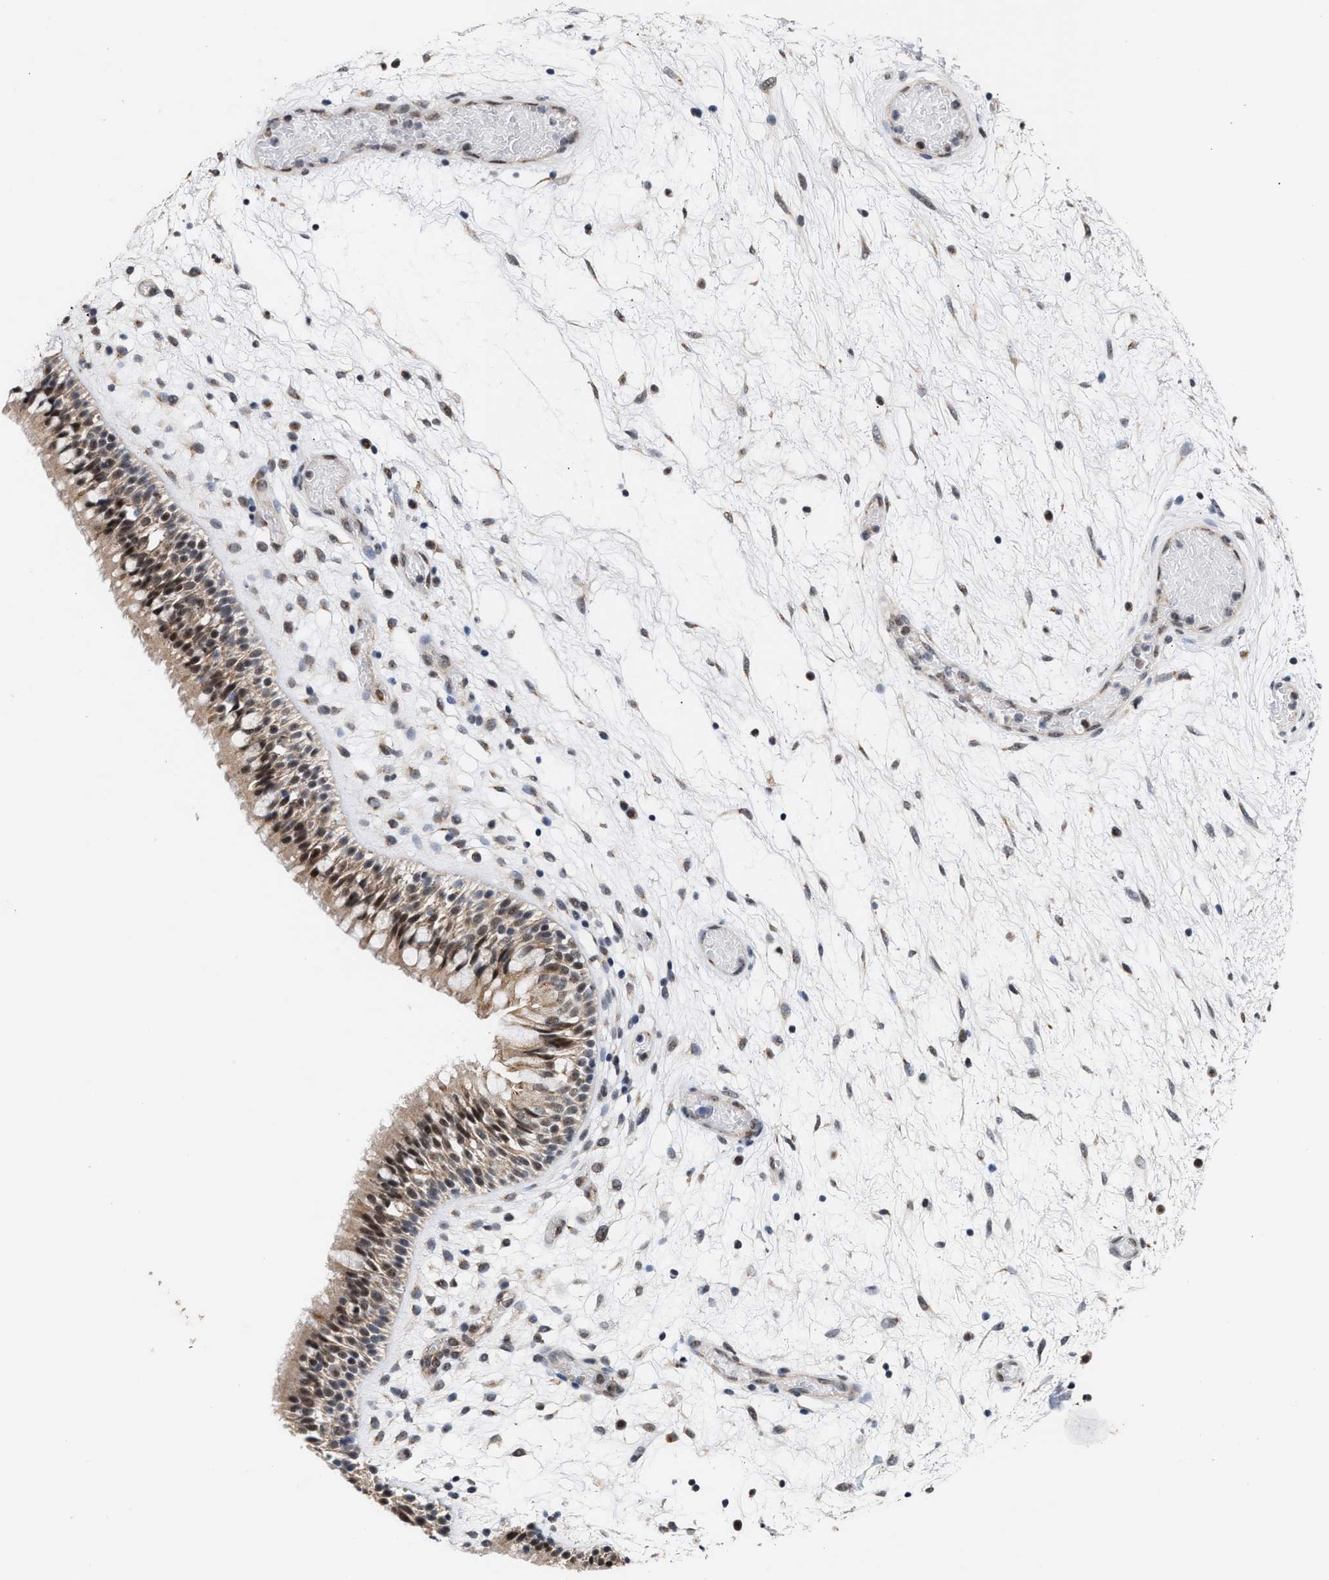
{"staining": {"intensity": "moderate", "quantity": ">75%", "location": "cytoplasmic/membranous,nuclear"}, "tissue": "nasopharynx", "cell_type": "Respiratory epithelial cells", "image_type": "normal", "snomed": [{"axis": "morphology", "description": "Normal tissue, NOS"}, {"axis": "morphology", "description": "Inflammation, NOS"}, {"axis": "topography", "description": "Nasopharynx"}], "caption": "The micrograph exhibits a brown stain indicating the presence of a protein in the cytoplasmic/membranous,nuclear of respiratory epithelial cells in nasopharynx. (brown staining indicates protein expression, while blue staining denotes nuclei).", "gene": "MKNK2", "patient": {"sex": "male", "age": 48}}